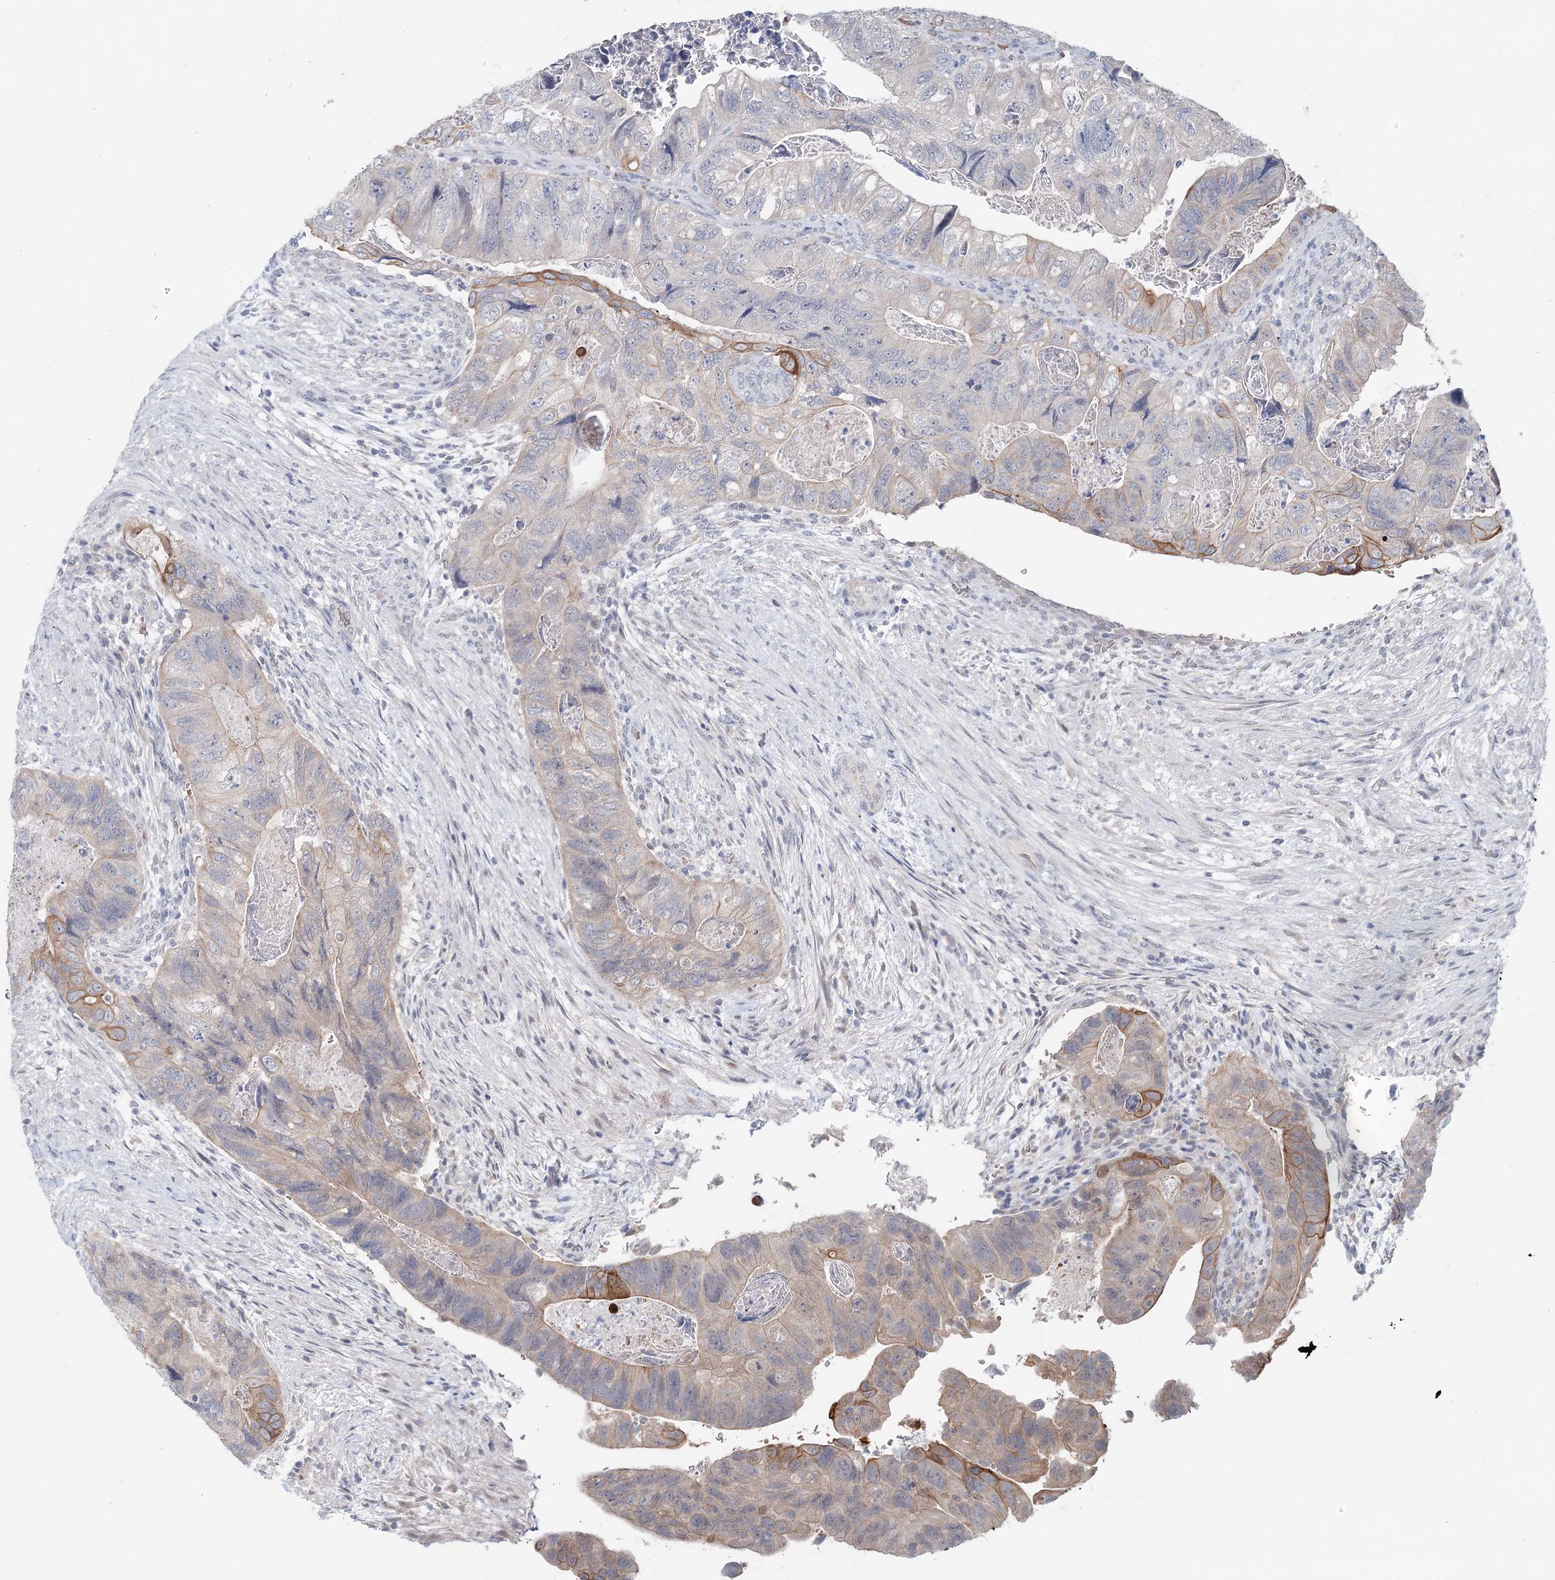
{"staining": {"intensity": "moderate", "quantity": "<25%", "location": "cytoplasmic/membranous"}, "tissue": "colorectal cancer", "cell_type": "Tumor cells", "image_type": "cancer", "snomed": [{"axis": "morphology", "description": "Adenocarcinoma, NOS"}, {"axis": "topography", "description": "Rectum"}], "caption": "There is low levels of moderate cytoplasmic/membranous expression in tumor cells of adenocarcinoma (colorectal), as demonstrated by immunohistochemical staining (brown color).", "gene": "FBXO7", "patient": {"sex": "male", "age": 63}}